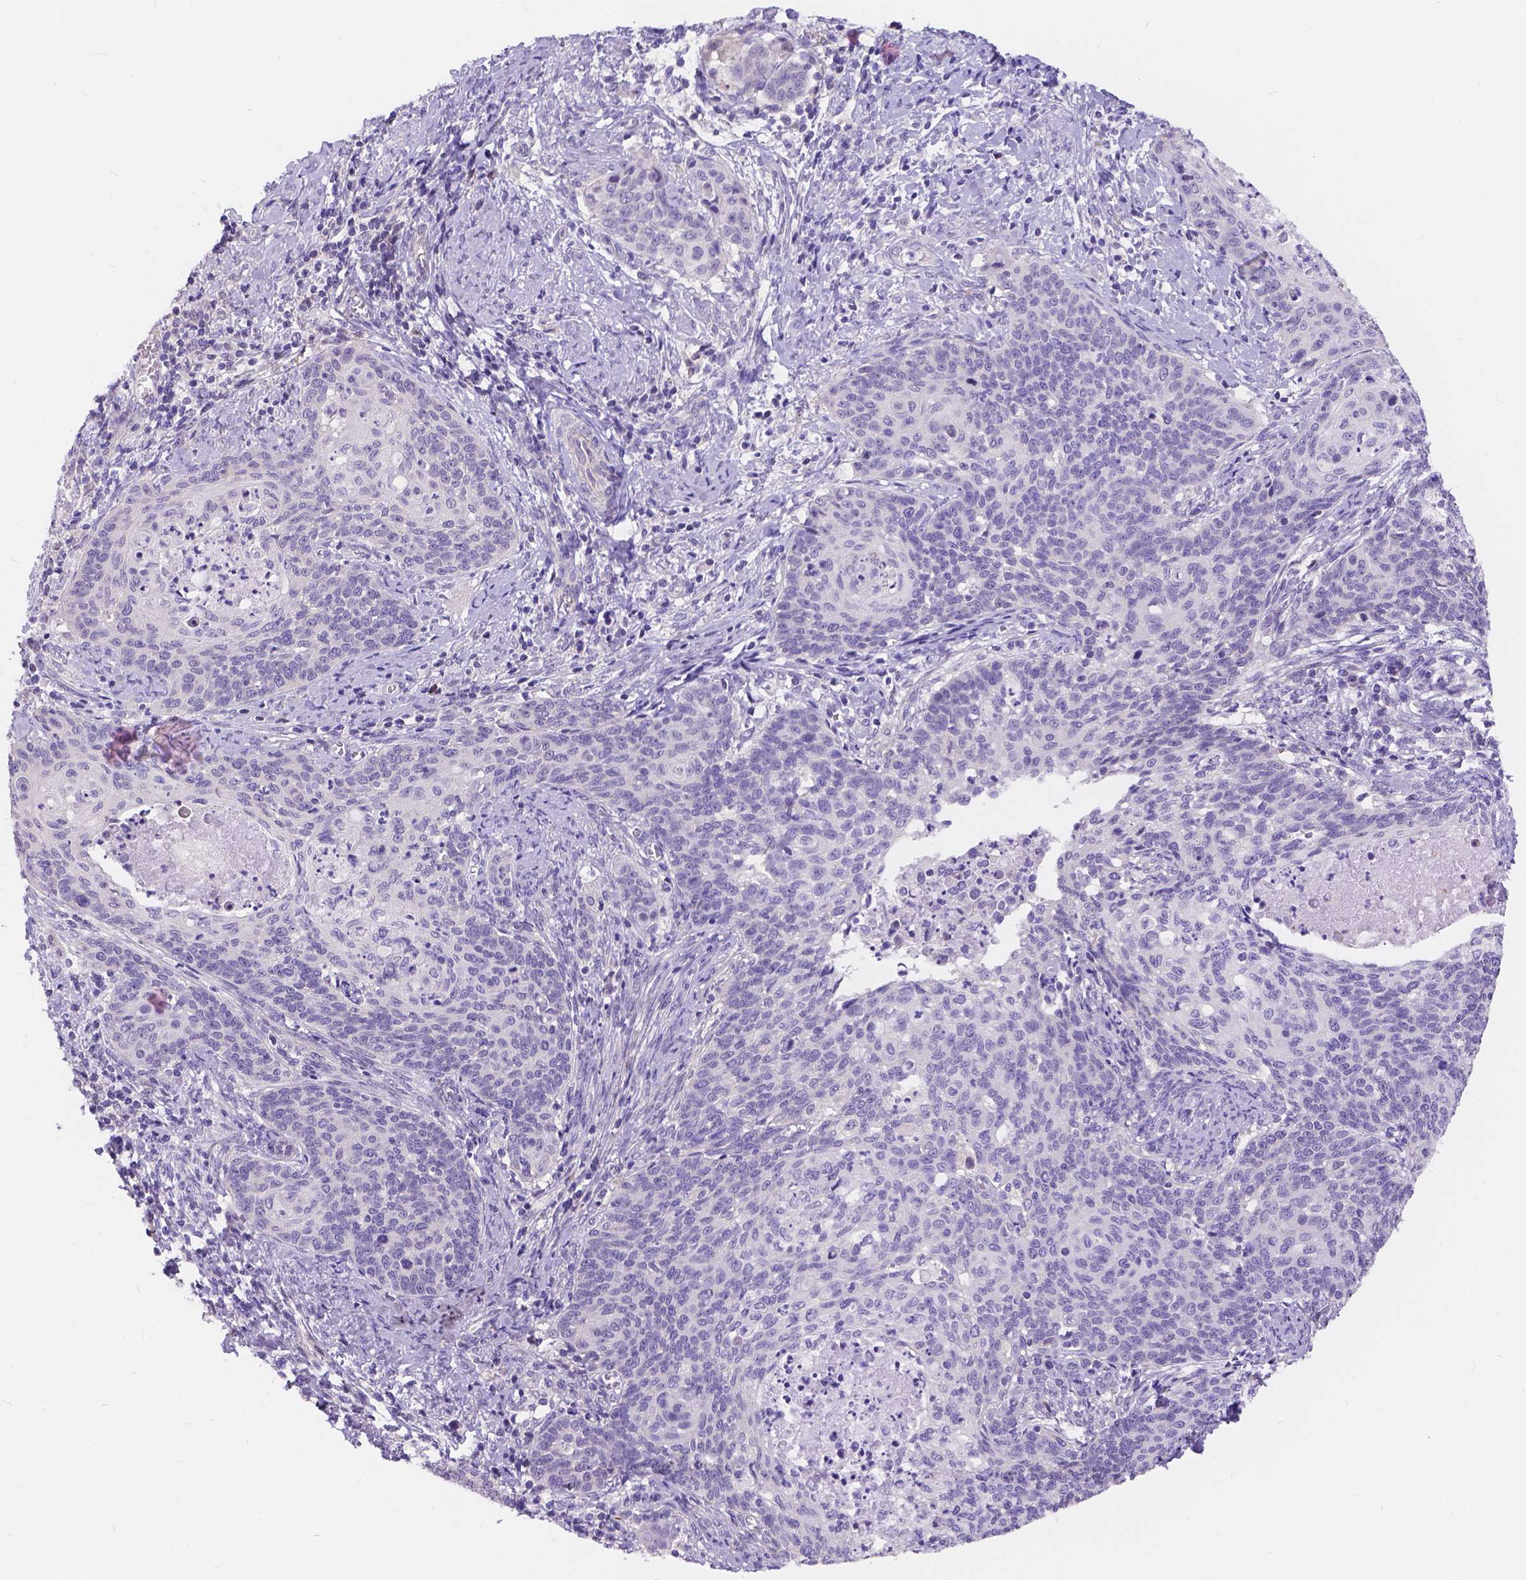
{"staining": {"intensity": "negative", "quantity": "none", "location": "none"}, "tissue": "cervical cancer", "cell_type": "Tumor cells", "image_type": "cancer", "snomed": [{"axis": "morphology", "description": "Normal tissue, NOS"}, {"axis": "morphology", "description": "Squamous cell carcinoma, NOS"}, {"axis": "topography", "description": "Cervix"}], "caption": "A high-resolution photomicrograph shows IHC staining of cervical cancer (squamous cell carcinoma), which shows no significant positivity in tumor cells.", "gene": "DLEC1", "patient": {"sex": "female", "age": 39}}